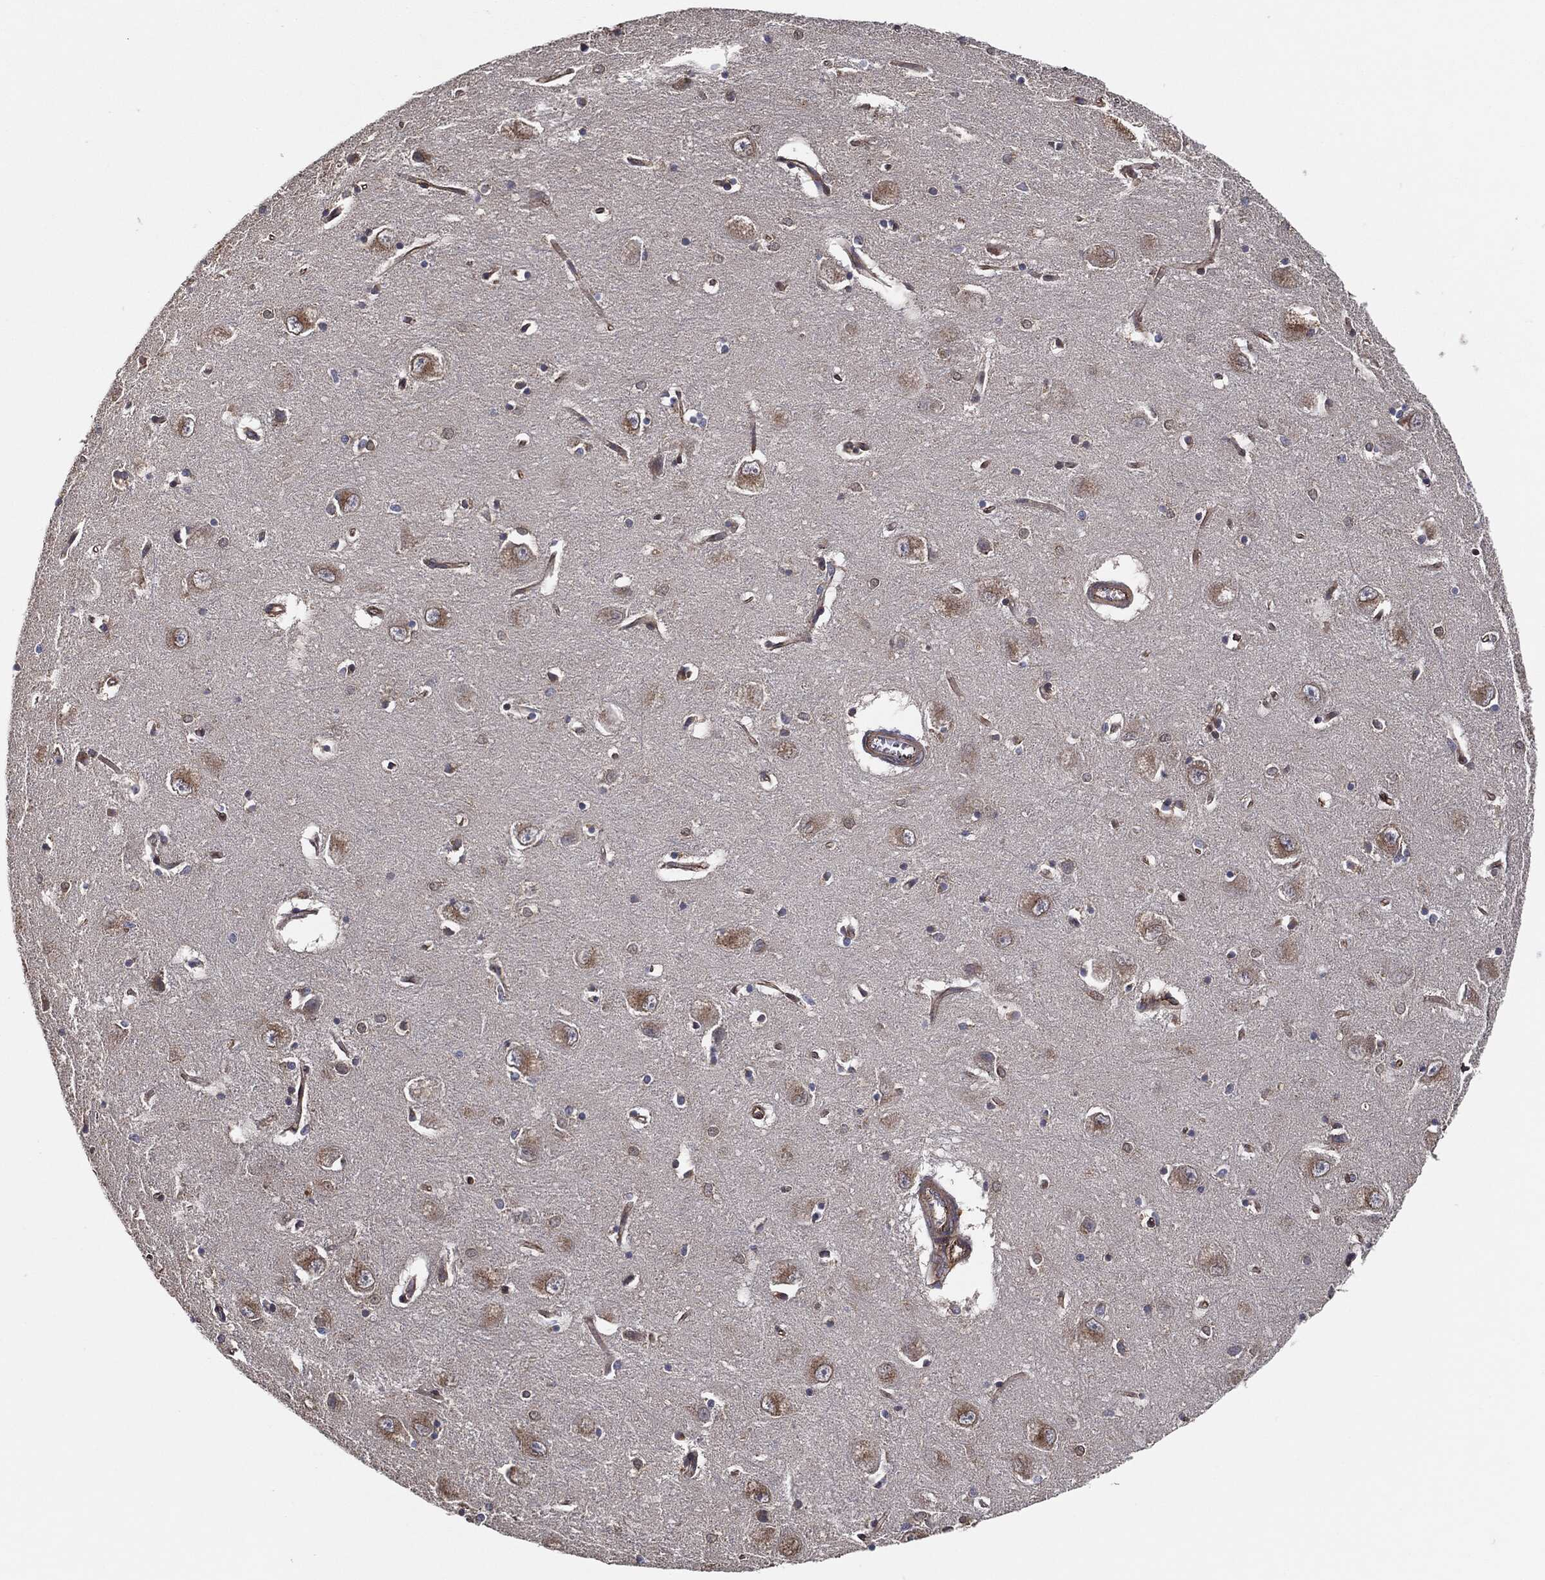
{"staining": {"intensity": "negative", "quantity": "none", "location": "none"}, "tissue": "caudate", "cell_type": "Glial cells", "image_type": "normal", "snomed": [{"axis": "morphology", "description": "Normal tissue, NOS"}, {"axis": "topography", "description": "Lateral ventricle wall"}], "caption": "A high-resolution histopathology image shows immunohistochemistry (IHC) staining of unremarkable caudate, which exhibits no significant positivity in glial cells.", "gene": "CTNNA1", "patient": {"sex": "male", "age": 54}}